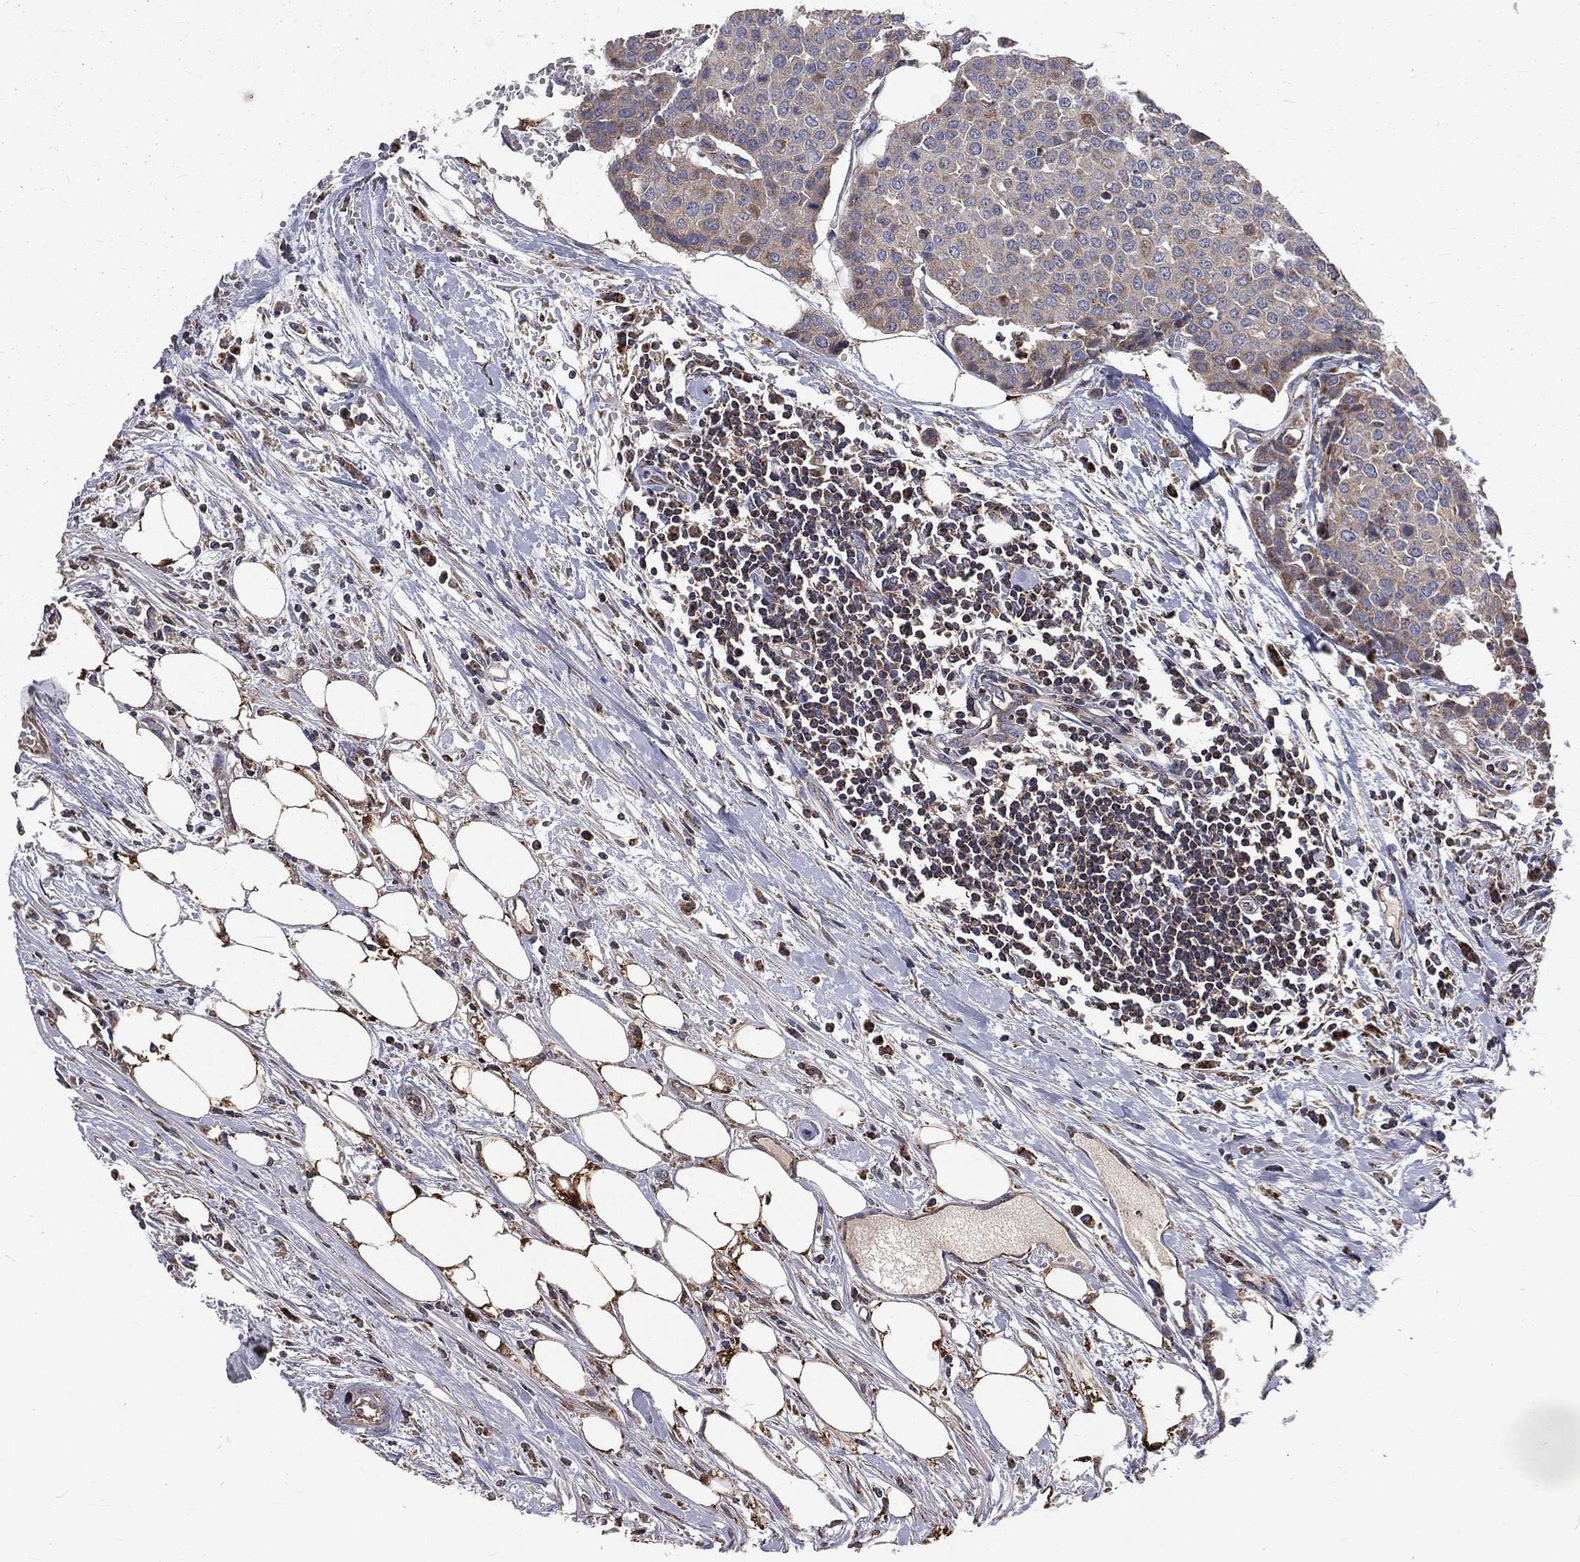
{"staining": {"intensity": "weak", "quantity": "<25%", "location": "cytoplasmic/membranous"}, "tissue": "carcinoid", "cell_type": "Tumor cells", "image_type": "cancer", "snomed": [{"axis": "morphology", "description": "Carcinoid, malignant, NOS"}, {"axis": "topography", "description": "Colon"}], "caption": "A high-resolution histopathology image shows immunohistochemistry (IHC) staining of carcinoid, which reveals no significant expression in tumor cells. The staining is performed using DAB brown chromogen with nuclei counter-stained in using hematoxylin.", "gene": "GPD1", "patient": {"sex": "male", "age": 81}}